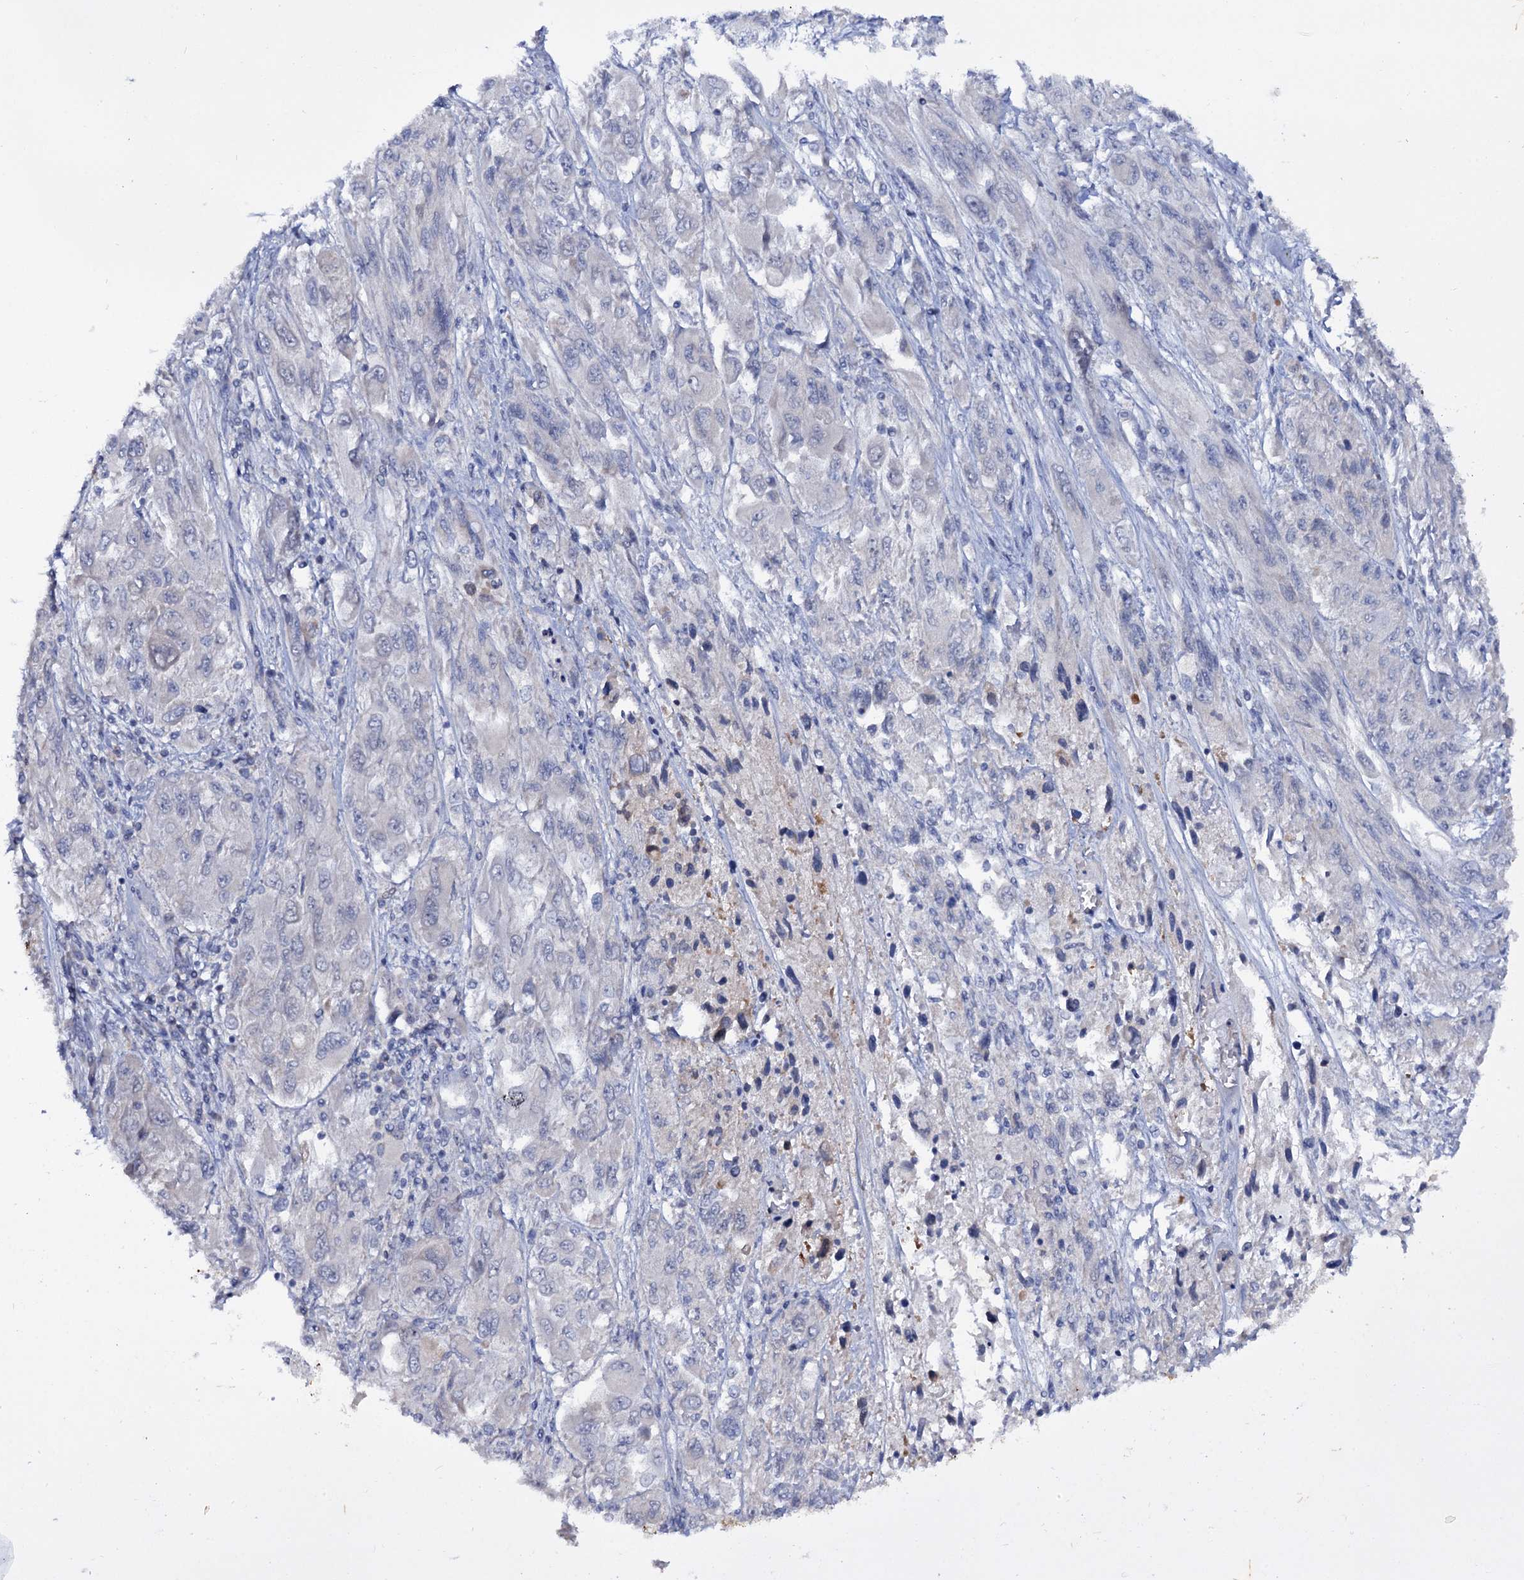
{"staining": {"intensity": "negative", "quantity": "none", "location": "none"}, "tissue": "melanoma", "cell_type": "Tumor cells", "image_type": "cancer", "snomed": [{"axis": "morphology", "description": "Malignant melanoma, NOS"}, {"axis": "topography", "description": "Skin"}], "caption": "Immunohistochemistry micrograph of human melanoma stained for a protein (brown), which reveals no staining in tumor cells. (Immunohistochemistry (ihc), brightfield microscopy, high magnification).", "gene": "MID1IP1", "patient": {"sex": "female", "age": 91}}